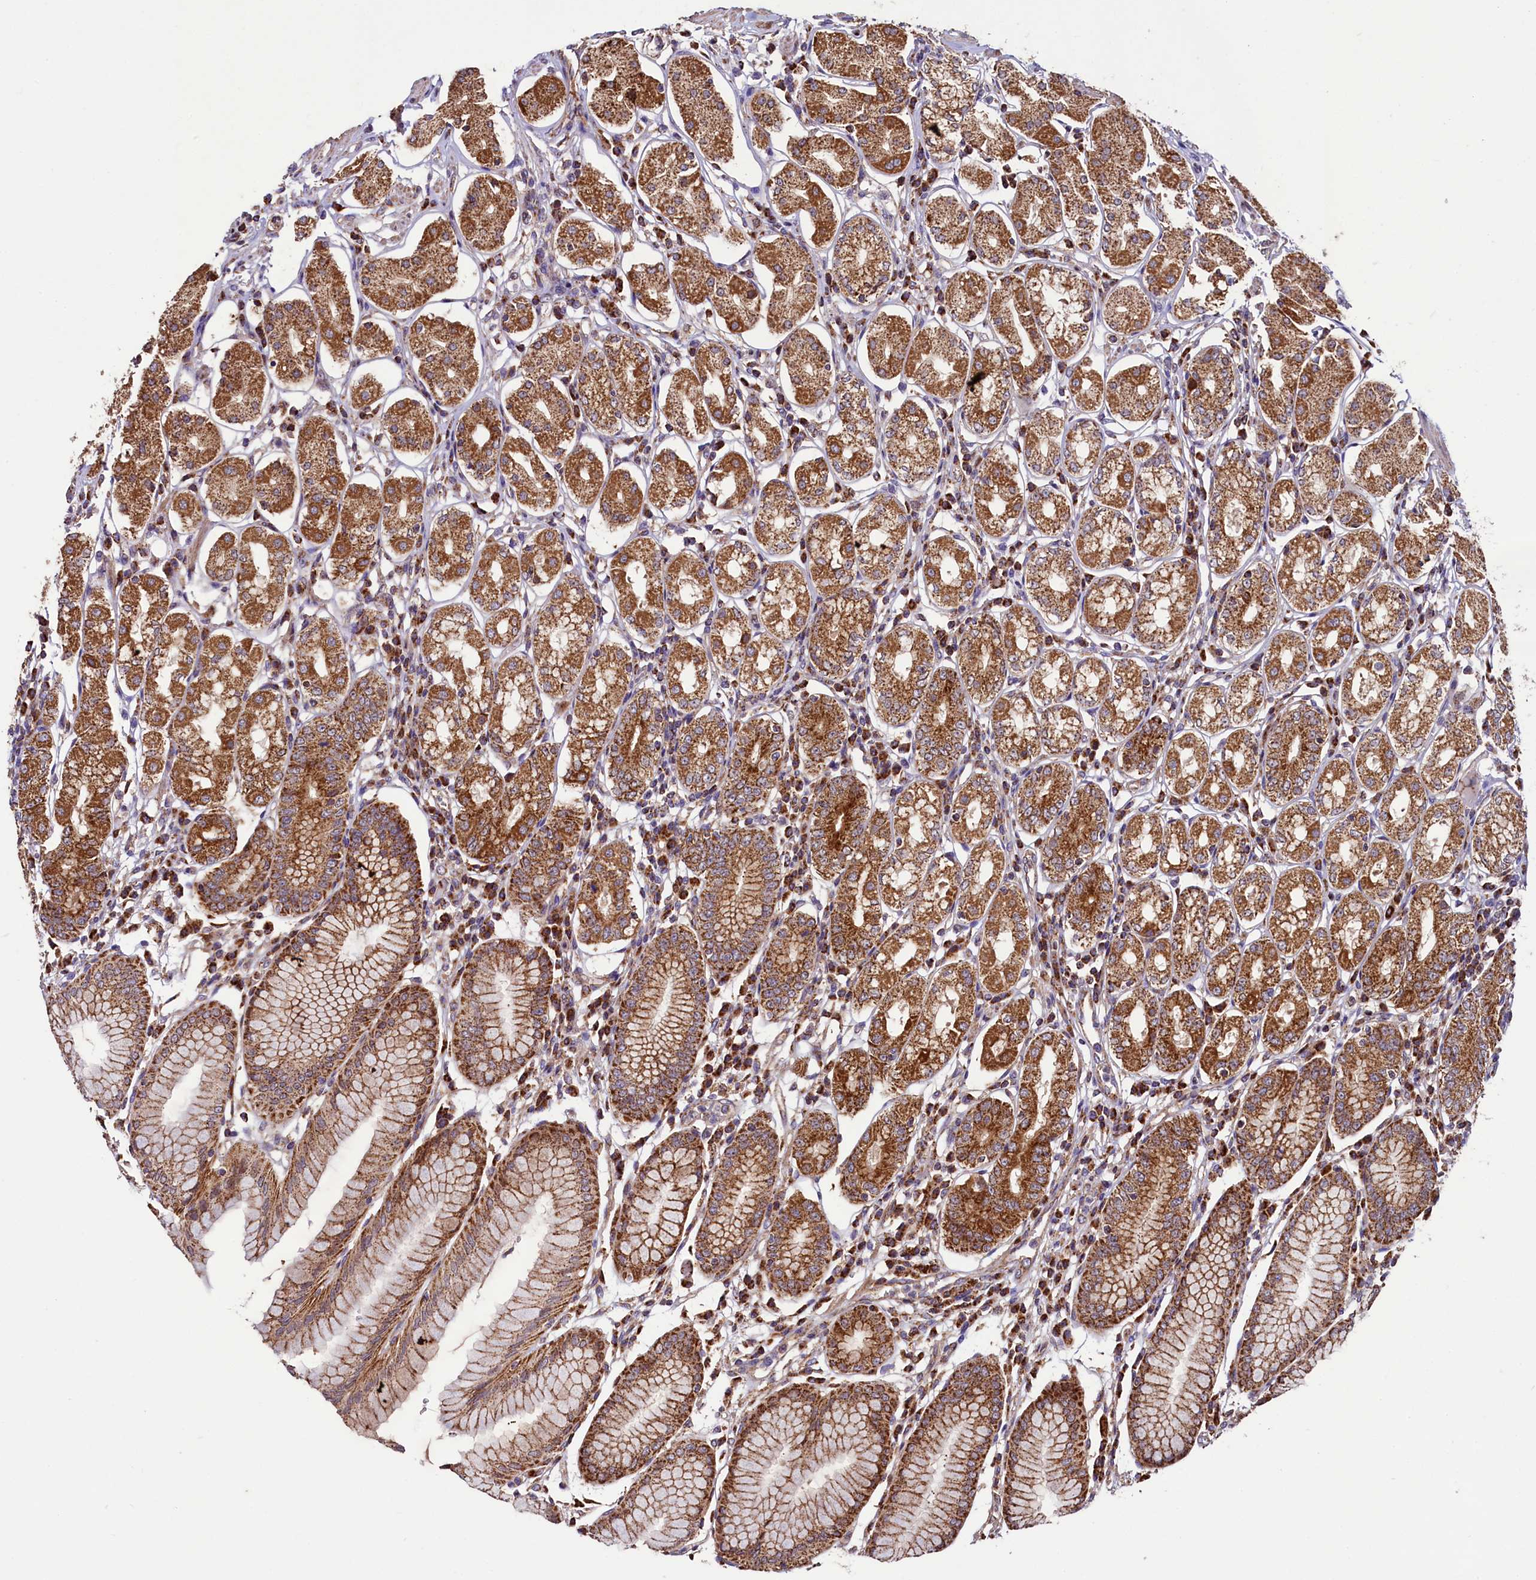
{"staining": {"intensity": "moderate", "quantity": ">75%", "location": "cytoplasmic/membranous"}, "tissue": "stomach", "cell_type": "Glandular cells", "image_type": "normal", "snomed": [{"axis": "morphology", "description": "Normal tissue, NOS"}, {"axis": "topography", "description": "Stomach"}, {"axis": "topography", "description": "Stomach, lower"}], "caption": "Moderate cytoplasmic/membranous protein expression is seen in about >75% of glandular cells in stomach.", "gene": "STARD5", "patient": {"sex": "female", "age": 56}}